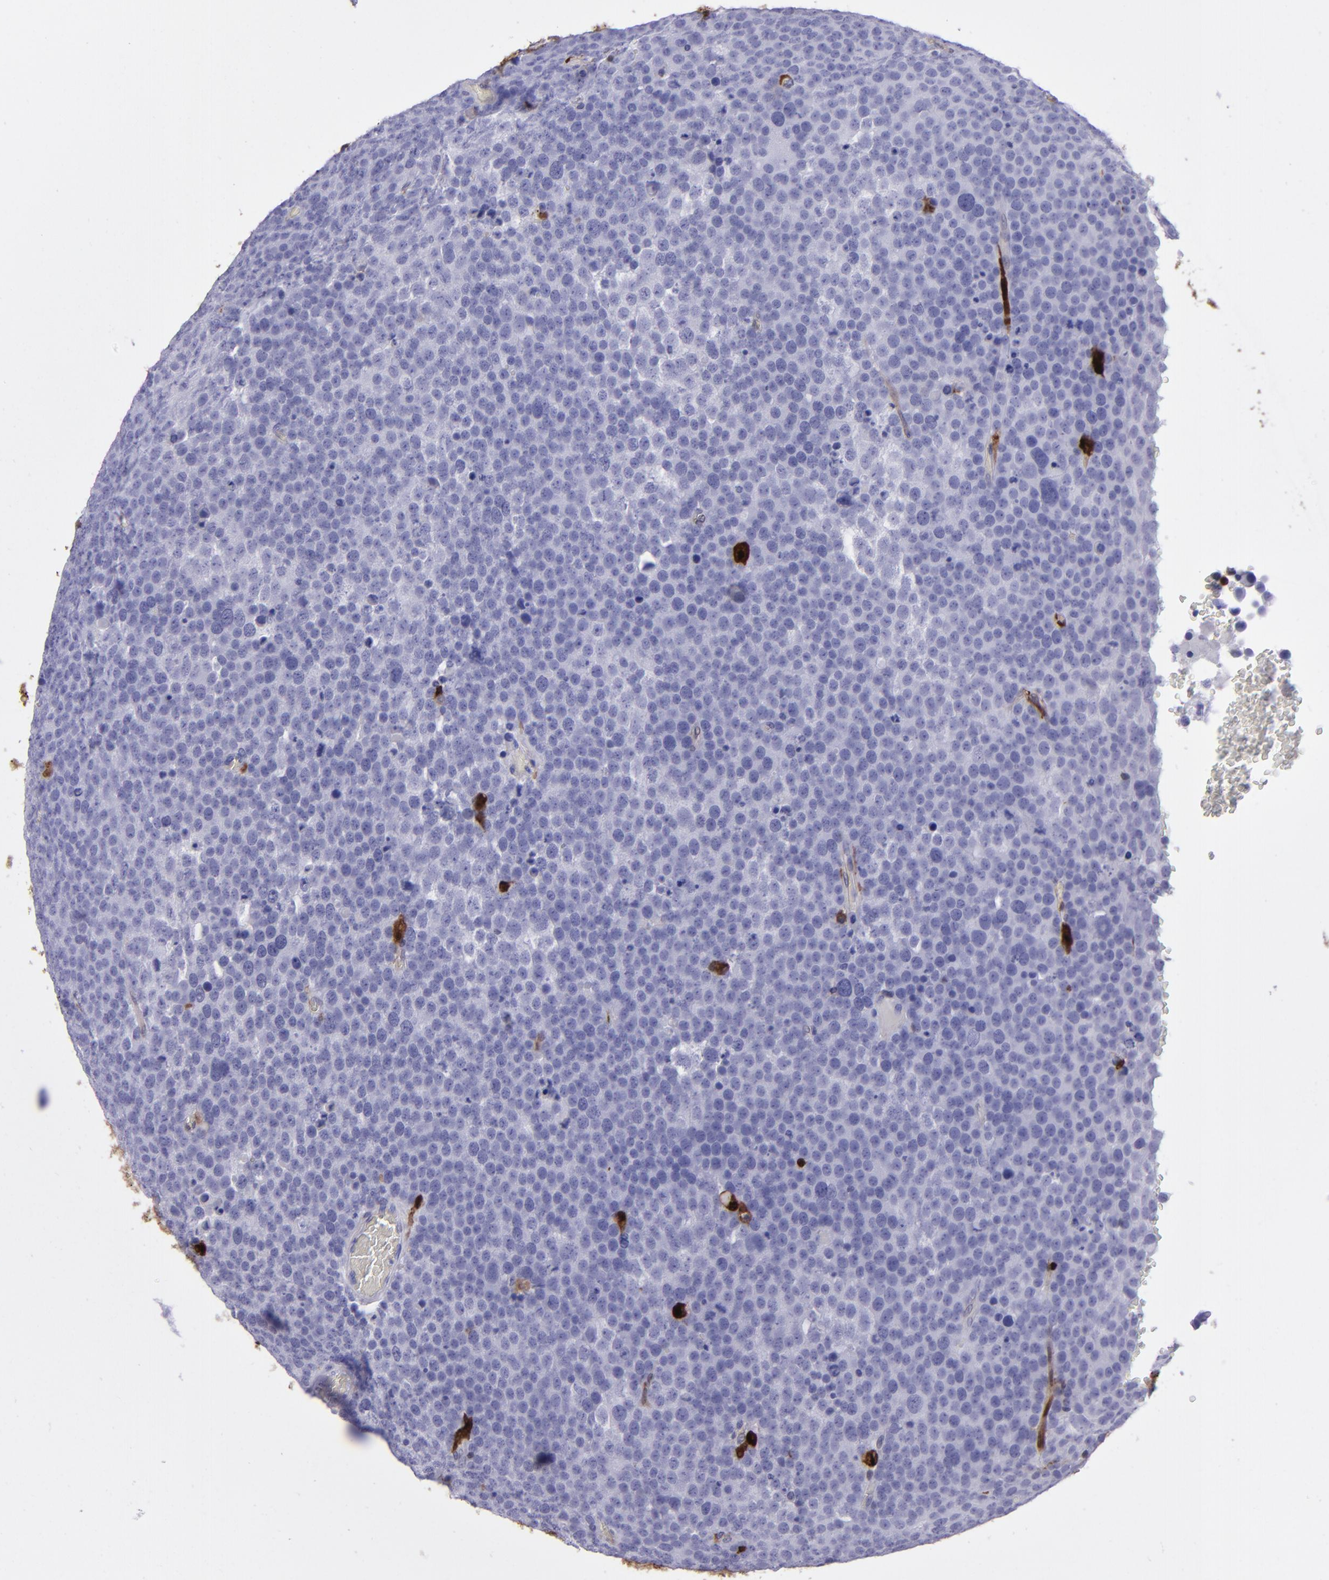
{"staining": {"intensity": "negative", "quantity": "none", "location": "none"}, "tissue": "testis cancer", "cell_type": "Tumor cells", "image_type": "cancer", "snomed": [{"axis": "morphology", "description": "Seminoma, NOS"}, {"axis": "topography", "description": "Testis"}], "caption": "DAB immunohistochemical staining of human testis cancer reveals no significant staining in tumor cells.", "gene": "TYMP", "patient": {"sex": "male", "age": 71}}